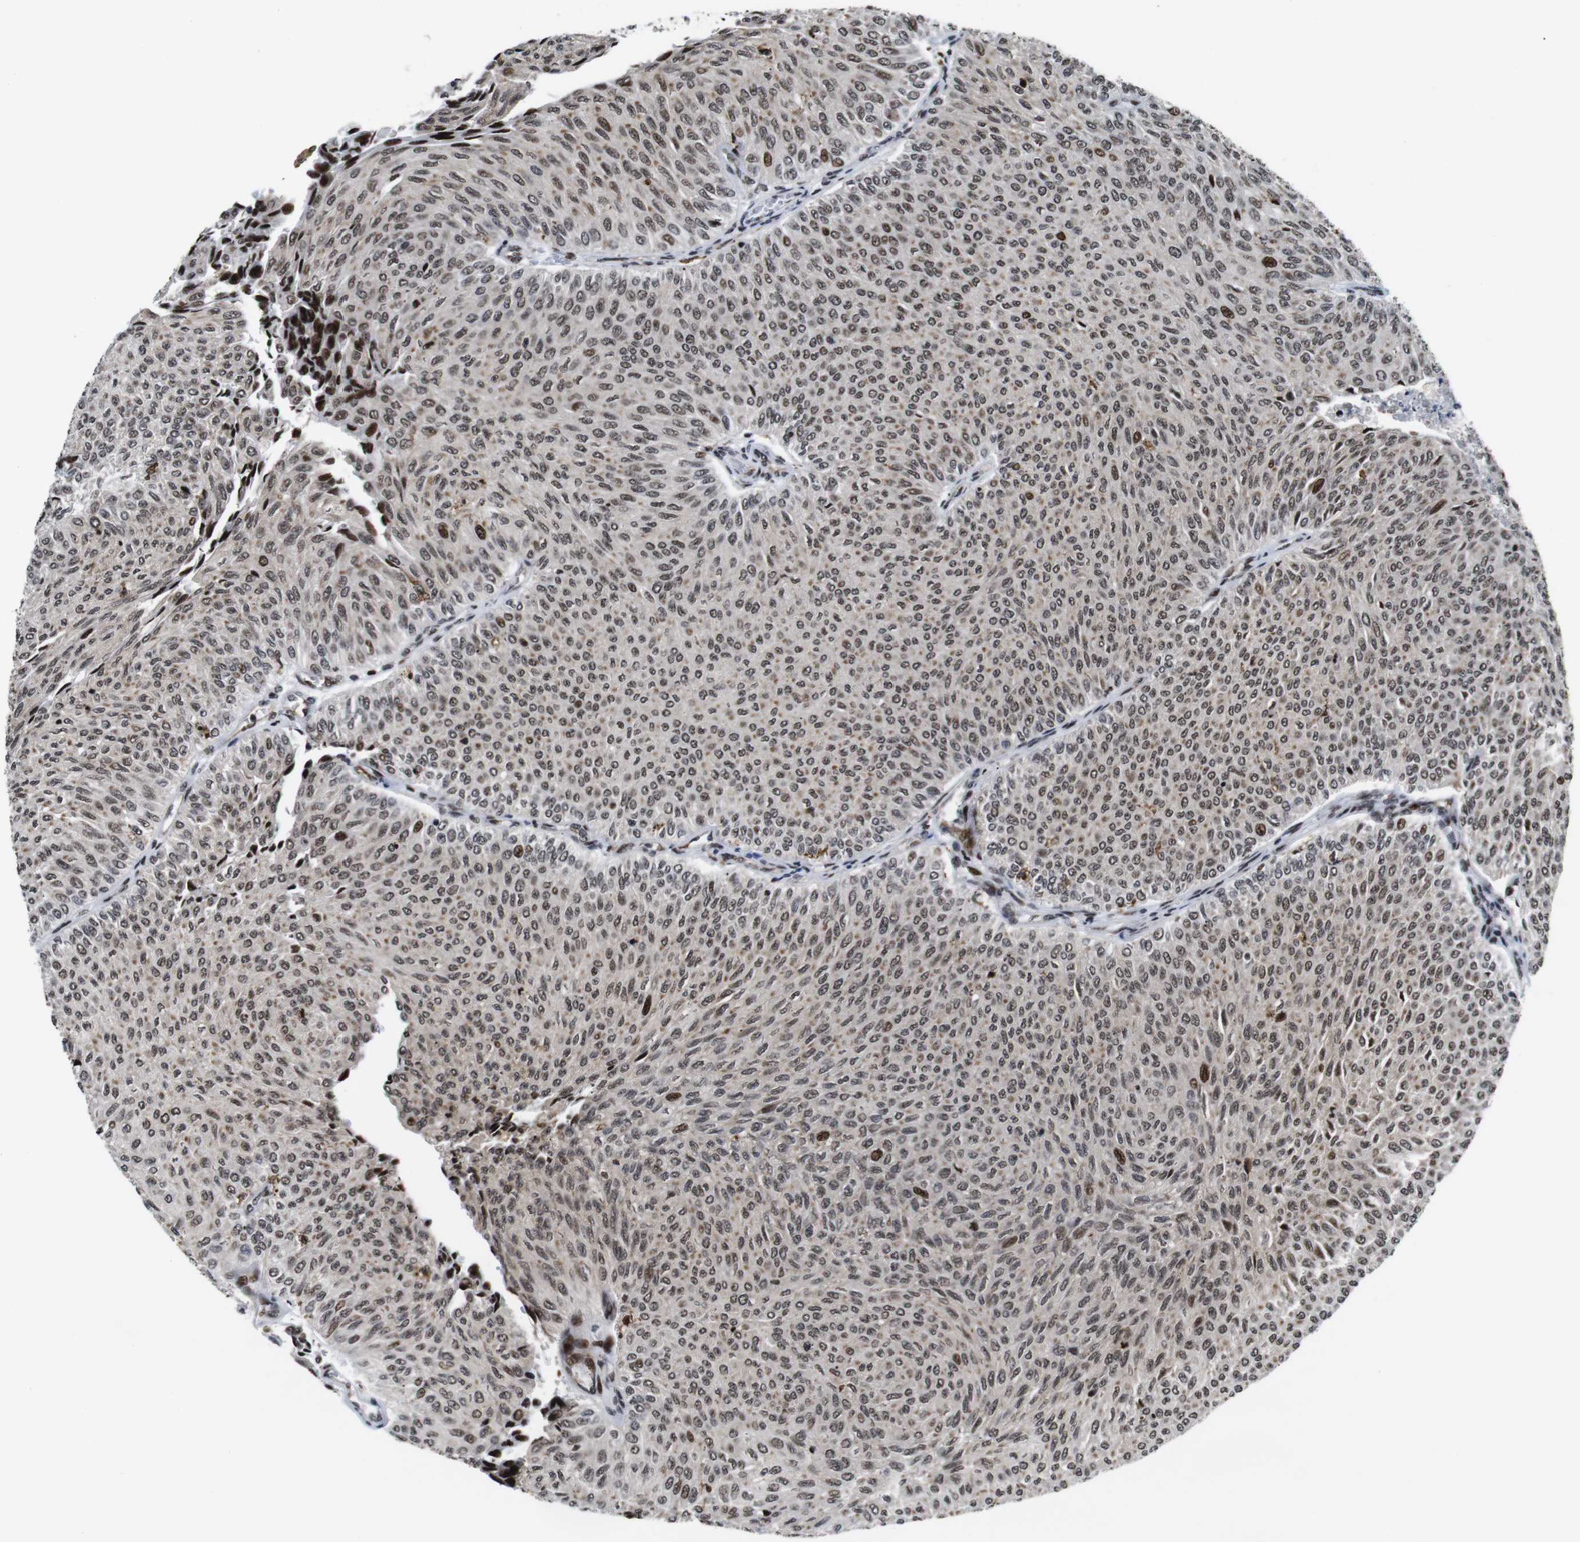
{"staining": {"intensity": "strong", "quantity": "<25%", "location": "nuclear"}, "tissue": "urothelial cancer", "cell_type": "Tumor cells", "image_type": "cancer", "snomed": [{"axis": "morphology", "description": "Urothelial carcinoma, Low grade"}, {"axis": "topography", "description": "Urinary bladder"}], "caption": "This is an image of immunohistochemistry staining of urothelial carcinoma (low-grade), which shows strong positivity in the nuclear of tumor cells.", "gene": "EIF4G1", "patient": {"sex": "male", "age": 78}}